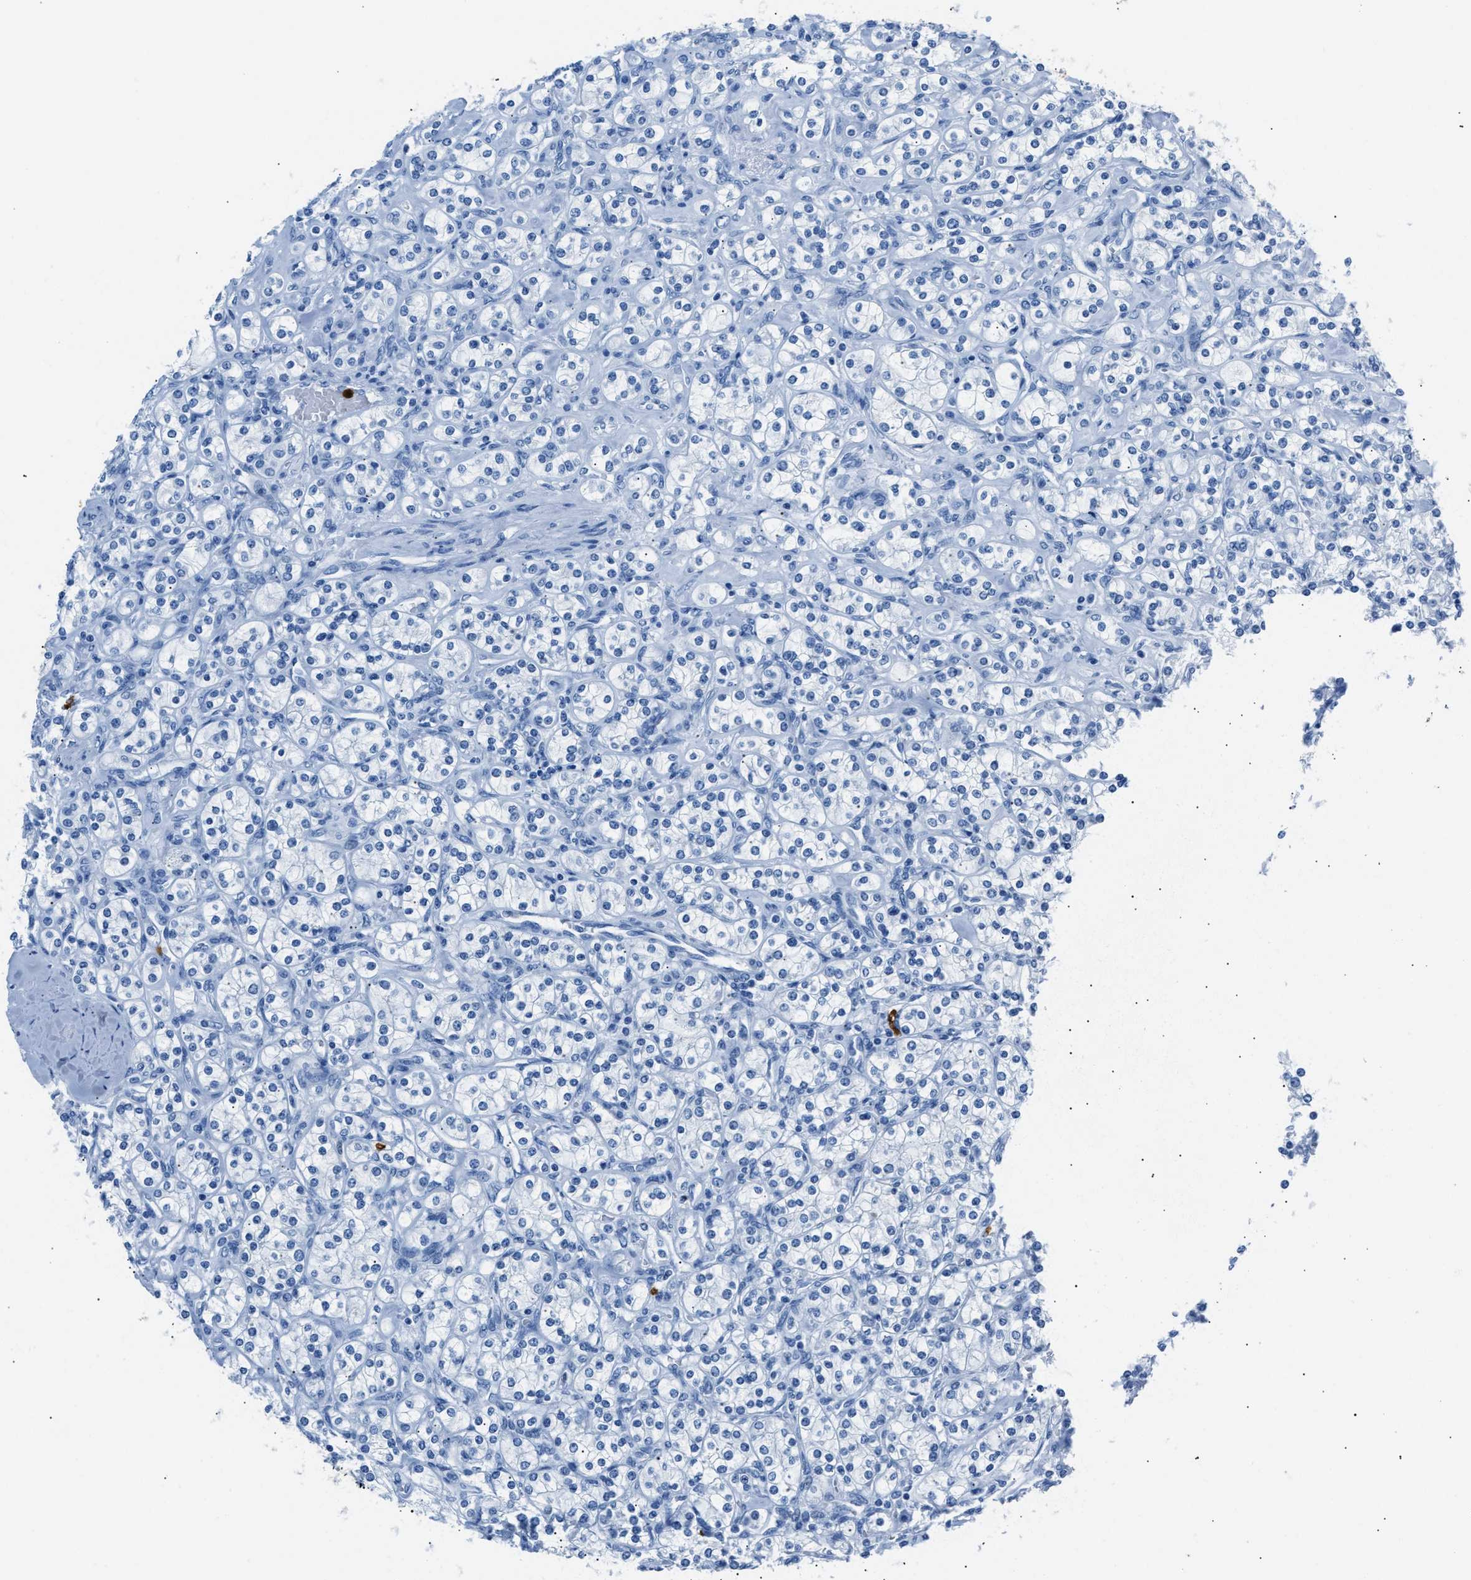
{"staining": {"intensity": "negative", "quantity": "none", "location": "none"}, "tissue": "renal cancer", "cell_type": "Tumor cells", "image_type": "cancer", "snomed": [{"axis": "morphology", "description": "Adenocarcinoma, NOS"}, {"axis": "topography", "description": "Kidney"}], "caption": "Tumor cells show no significant protein staining in renal adenocarcinoma.", "gene": "S100P", "patient": {"sex": "male", "age": 77}}